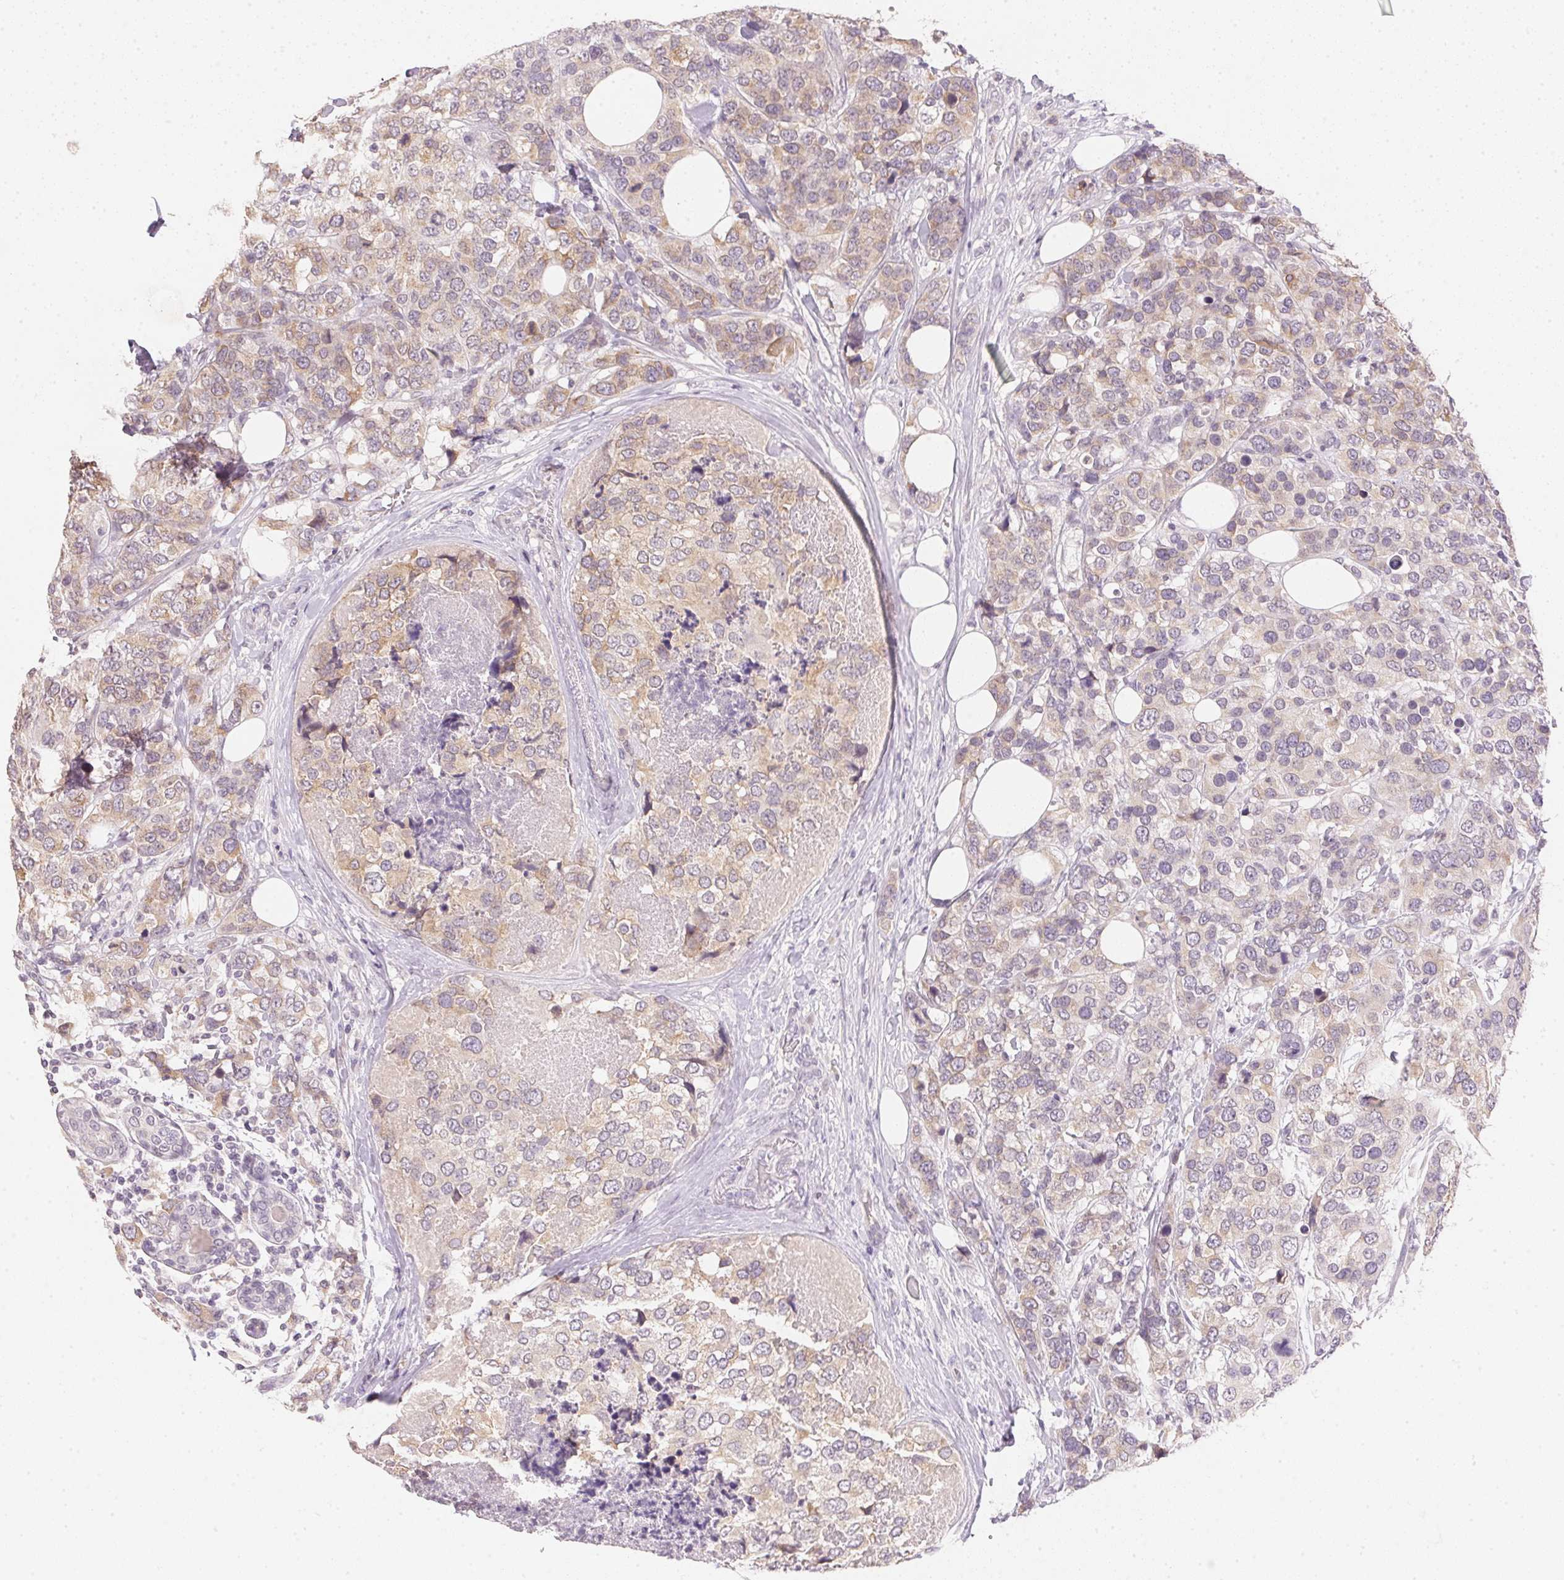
{"staining": {"intensity": "weak", "quantity": "<25%", "location": "cytoplasmic/membranous"}, "tissue": "breast cancer", "cell_type": "Tumor cells", "image_type": "cancer", "snomed": [{"axis": "morphology", "description": "Lobular carcinoma"}, {"axis": "topography", "description": "Breast"}], "caption": "Immunohistochemistry image of neoplastic tissue: breast cancer stained with DAB (3,3'-diaminobenzidine) shows no significant protein expression in tumor cells. The staining was performed using DAB to visualize the protein expression in brown, while the nuclei were stained in blue with hematoxylin (Magnification: 20x).", "gene": "DHCR24", "patient": {"sex": "female", "age": 59}}